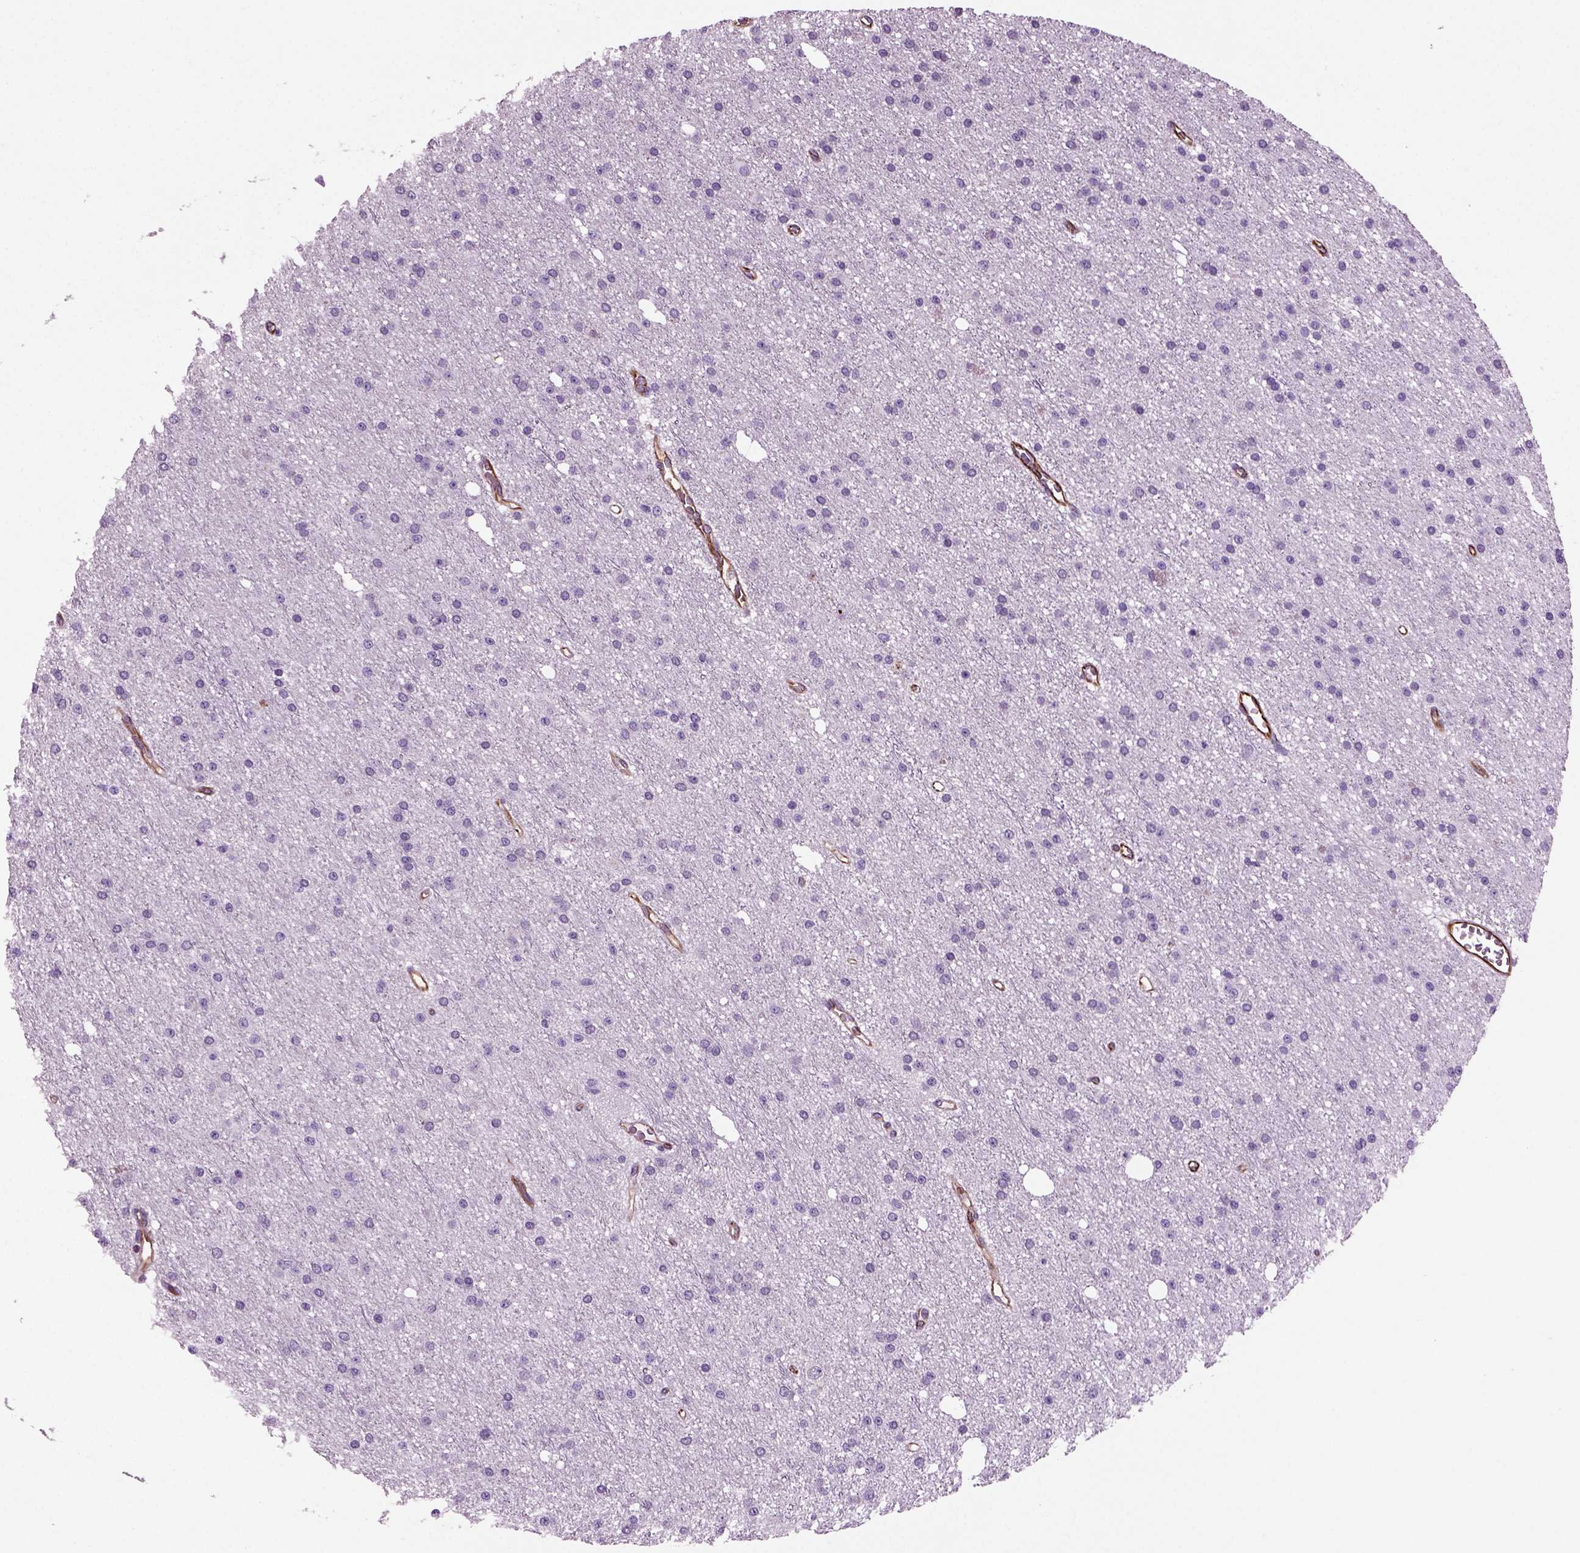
{"staining": {"intensity": "negative", "quantity": "none", "location": "none"}, "tissue": "glioma", "cell_type": "Tumor cells", "image_type": "cancer", "snomed": [{"axis": "morphology", "description": "Glioma, malignant, Low grade"}, {"axis": "topography", "description": "Brain"}], "caption": "Immunohistochemistry (IHC) image of neoplastic tissue: low-grade glioma (malignant) stained with DAB (3,3'-diaminobenzidine) displays no significant protein positivity in tumor cells. The staining was performed using DAB to visualize the protein expression in brown, while the nuclei were stained in blue with hematoxylin (Magnification: 20x).", "gene": "ACER3", "patient": {"sex": "male", "age": 27}}